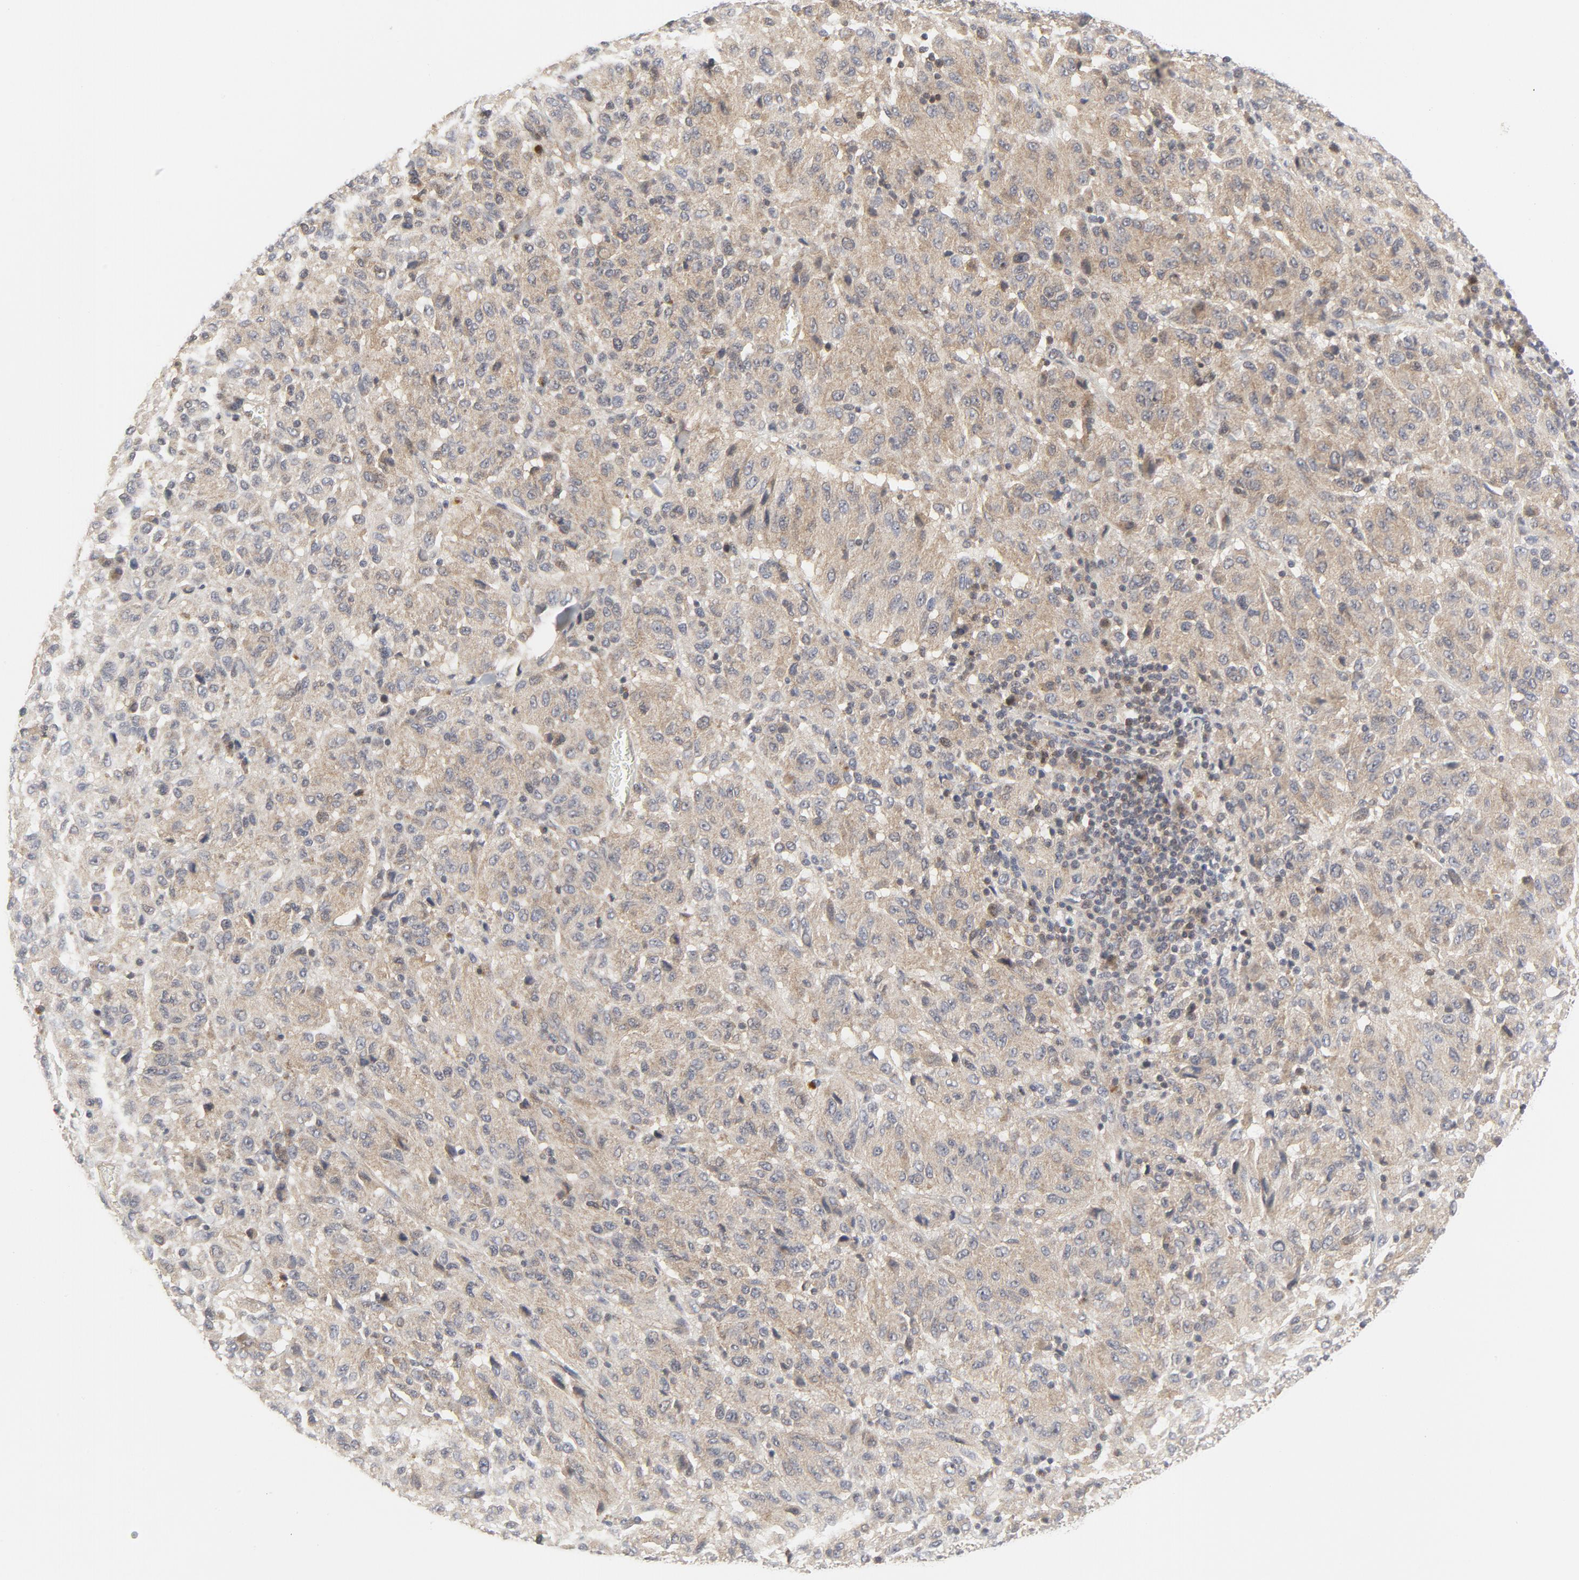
{"staining": {"intensity": "weak", "quantity": ">75%", "location": "cytoplasmic/membranous"}, "tissue": "melanoma", "cell_type": "Tumor cells", "image_type": "cancer", "snomed": [{"axis": "morphology", "description": "Malignant melanoma, Metastatic site"}, {"axis": "topography", "description": "Lung"}], "caption": "Tumor cells reveal low levels of weak cytoplasmic/membranous positivity in approximately >75% of cells in human melanoma. Immunohistochemistry (ihc) stains the protein of interest in brown and the nuclei are stained blue.", "gene": "MAP2K7", "patient": {"sex": "male", "age": 64}}